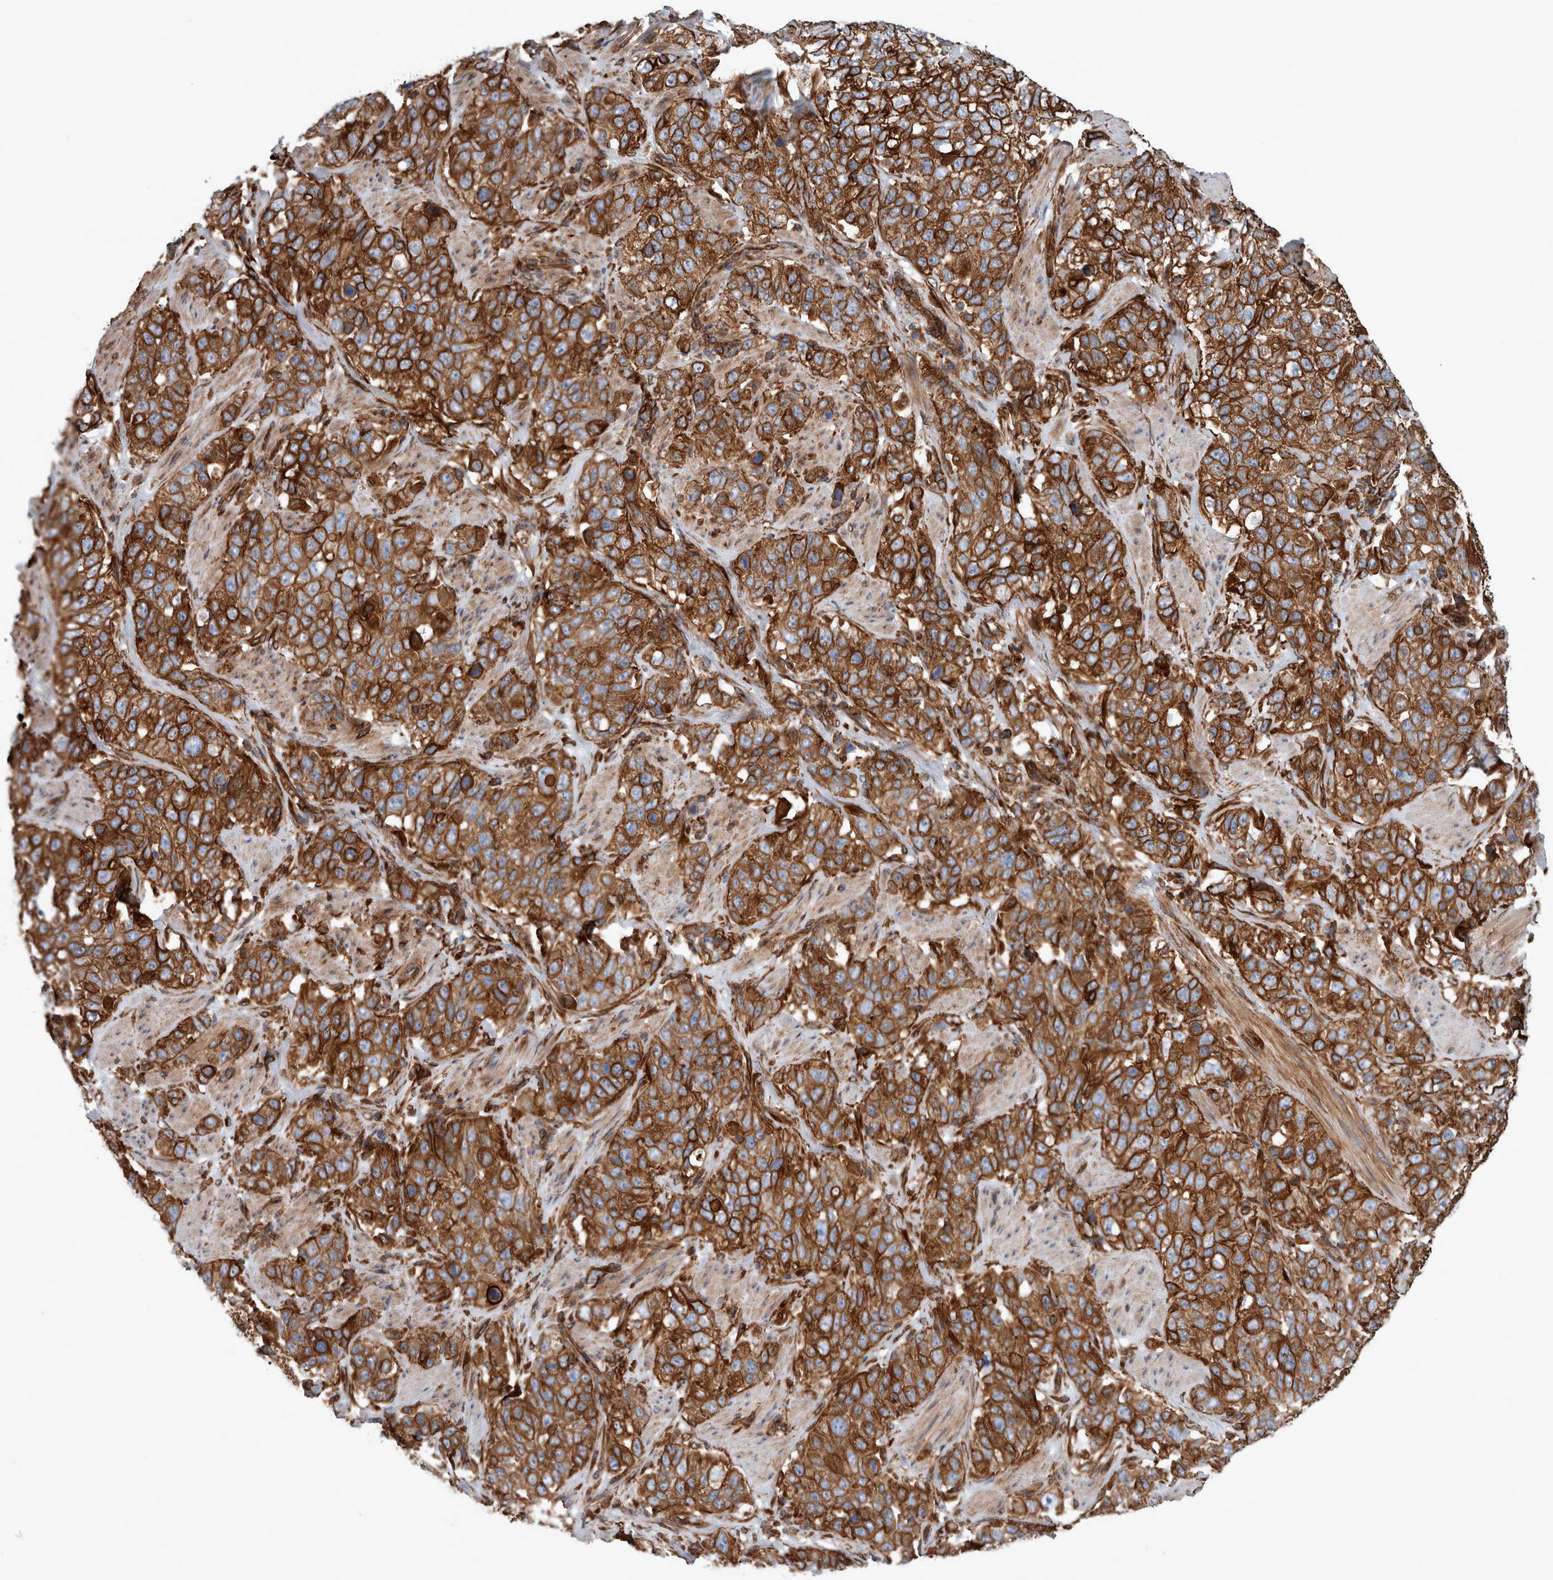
{"staining": {"intensity": "strong", "quantity": ">75%", "location": "cytoplasmic/membranous"}, "tissue": "stomach cancer", "cell_type": "Tumor cells", "image_type": "cancer", "snomed": [{"axis": "morphology", "description": "Adenocarcinoma, NOS"}, {"axis": "topography", "description": "Stomach"}], "caption": "Stomach cancer (adenocarcinoma) was stained to show a protein in brown. There is high levels of strong cytoplasmic/membranous expression in about >75% of tumor cells.", "gene": "PLEC", "patient": {"sex": "male", "age": 48}}